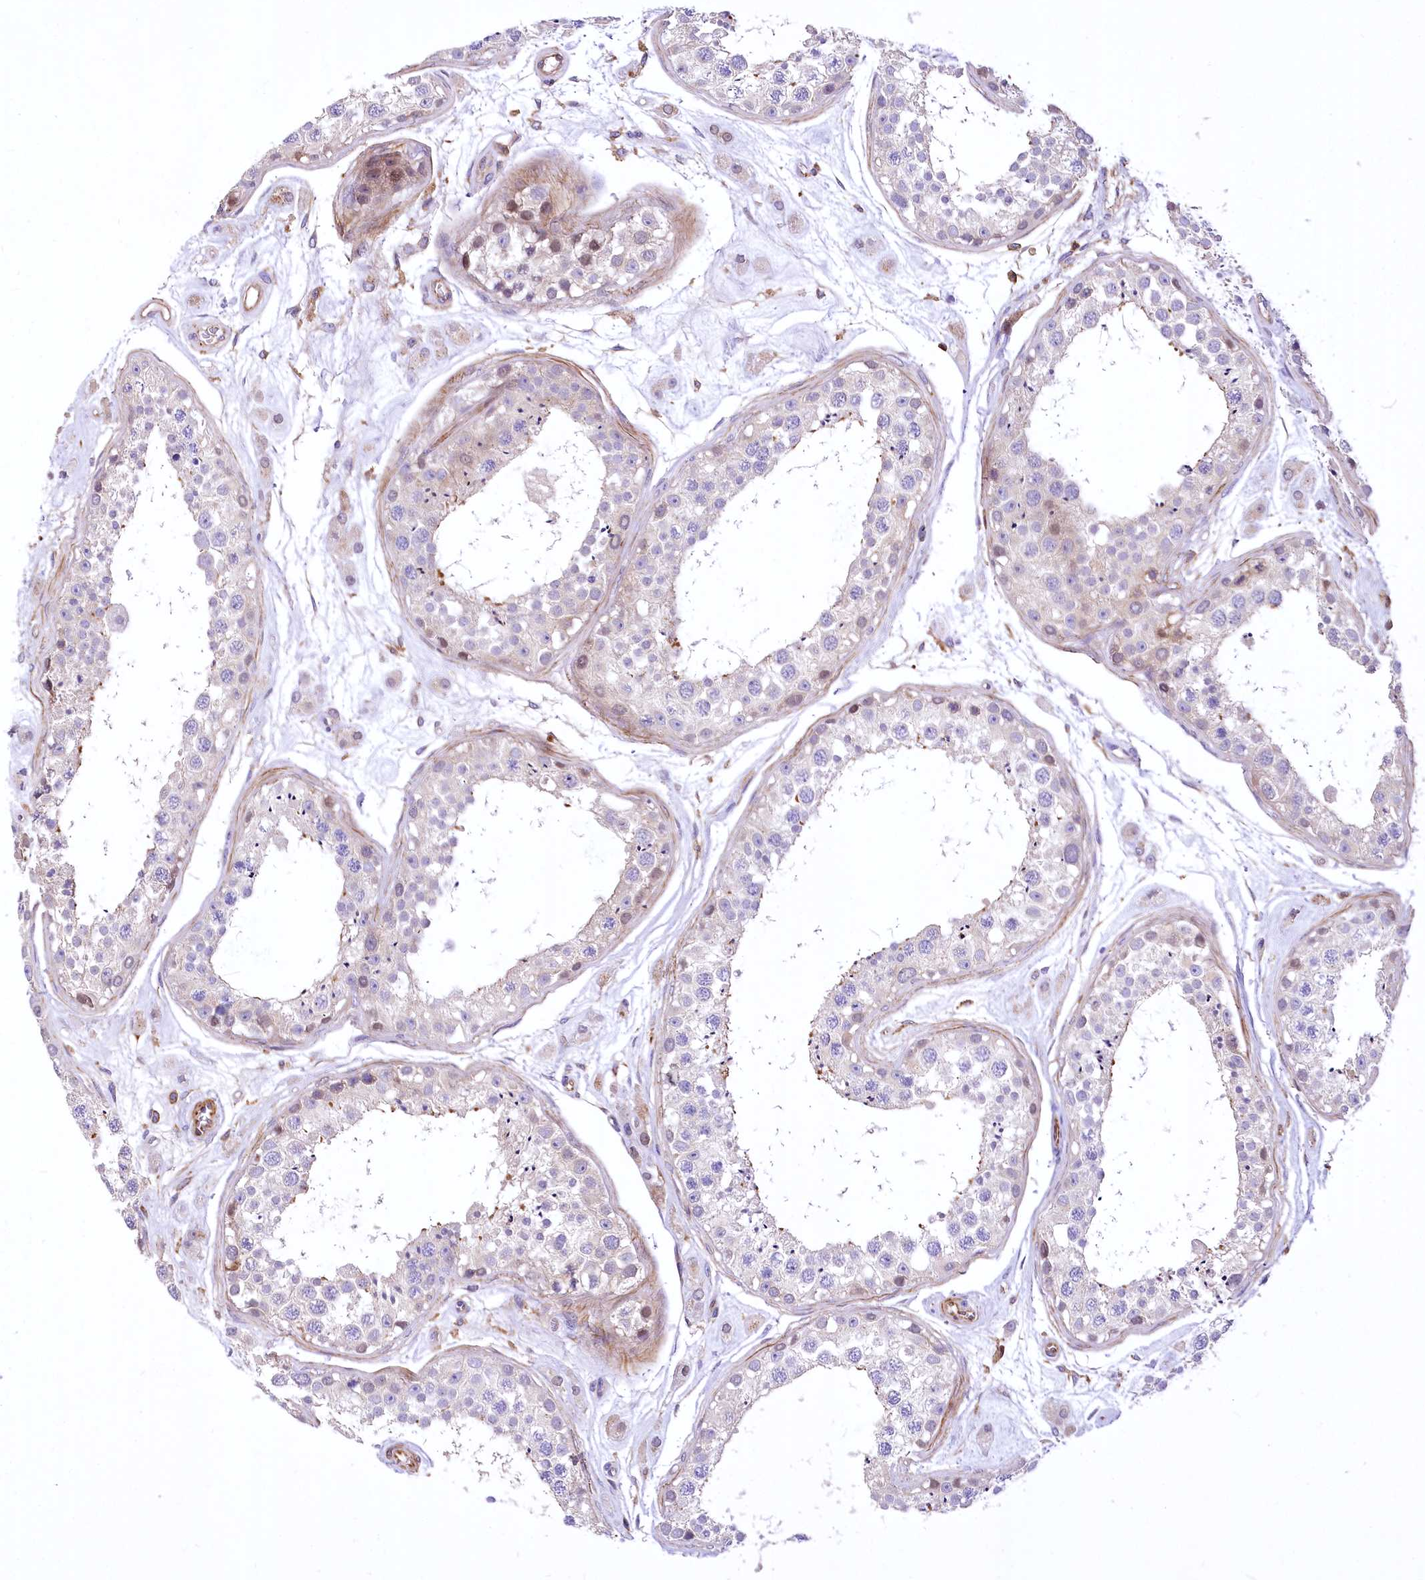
{"staining": {"intensity": "moderate", "quantity": "<25%", "location": "cytoplasmic/membranous"}, "tissue": "testis", "cell_type": "Cells in seminiferous ducts", "image_type": "normal", "snomed": [{"axis": "morphology", "description": "Normal tissue, NOS"}, {"axis": "topography", "description": "Testis"}], "caption": "Immunohistochemical staining of unremarkable human testis displays moderate cytoplasmic/membranous protein expression in approximately <25% of cells in seminiferous ducts.", "gene": "DPP3", "patient": {"sex": "male", "age": 25}}